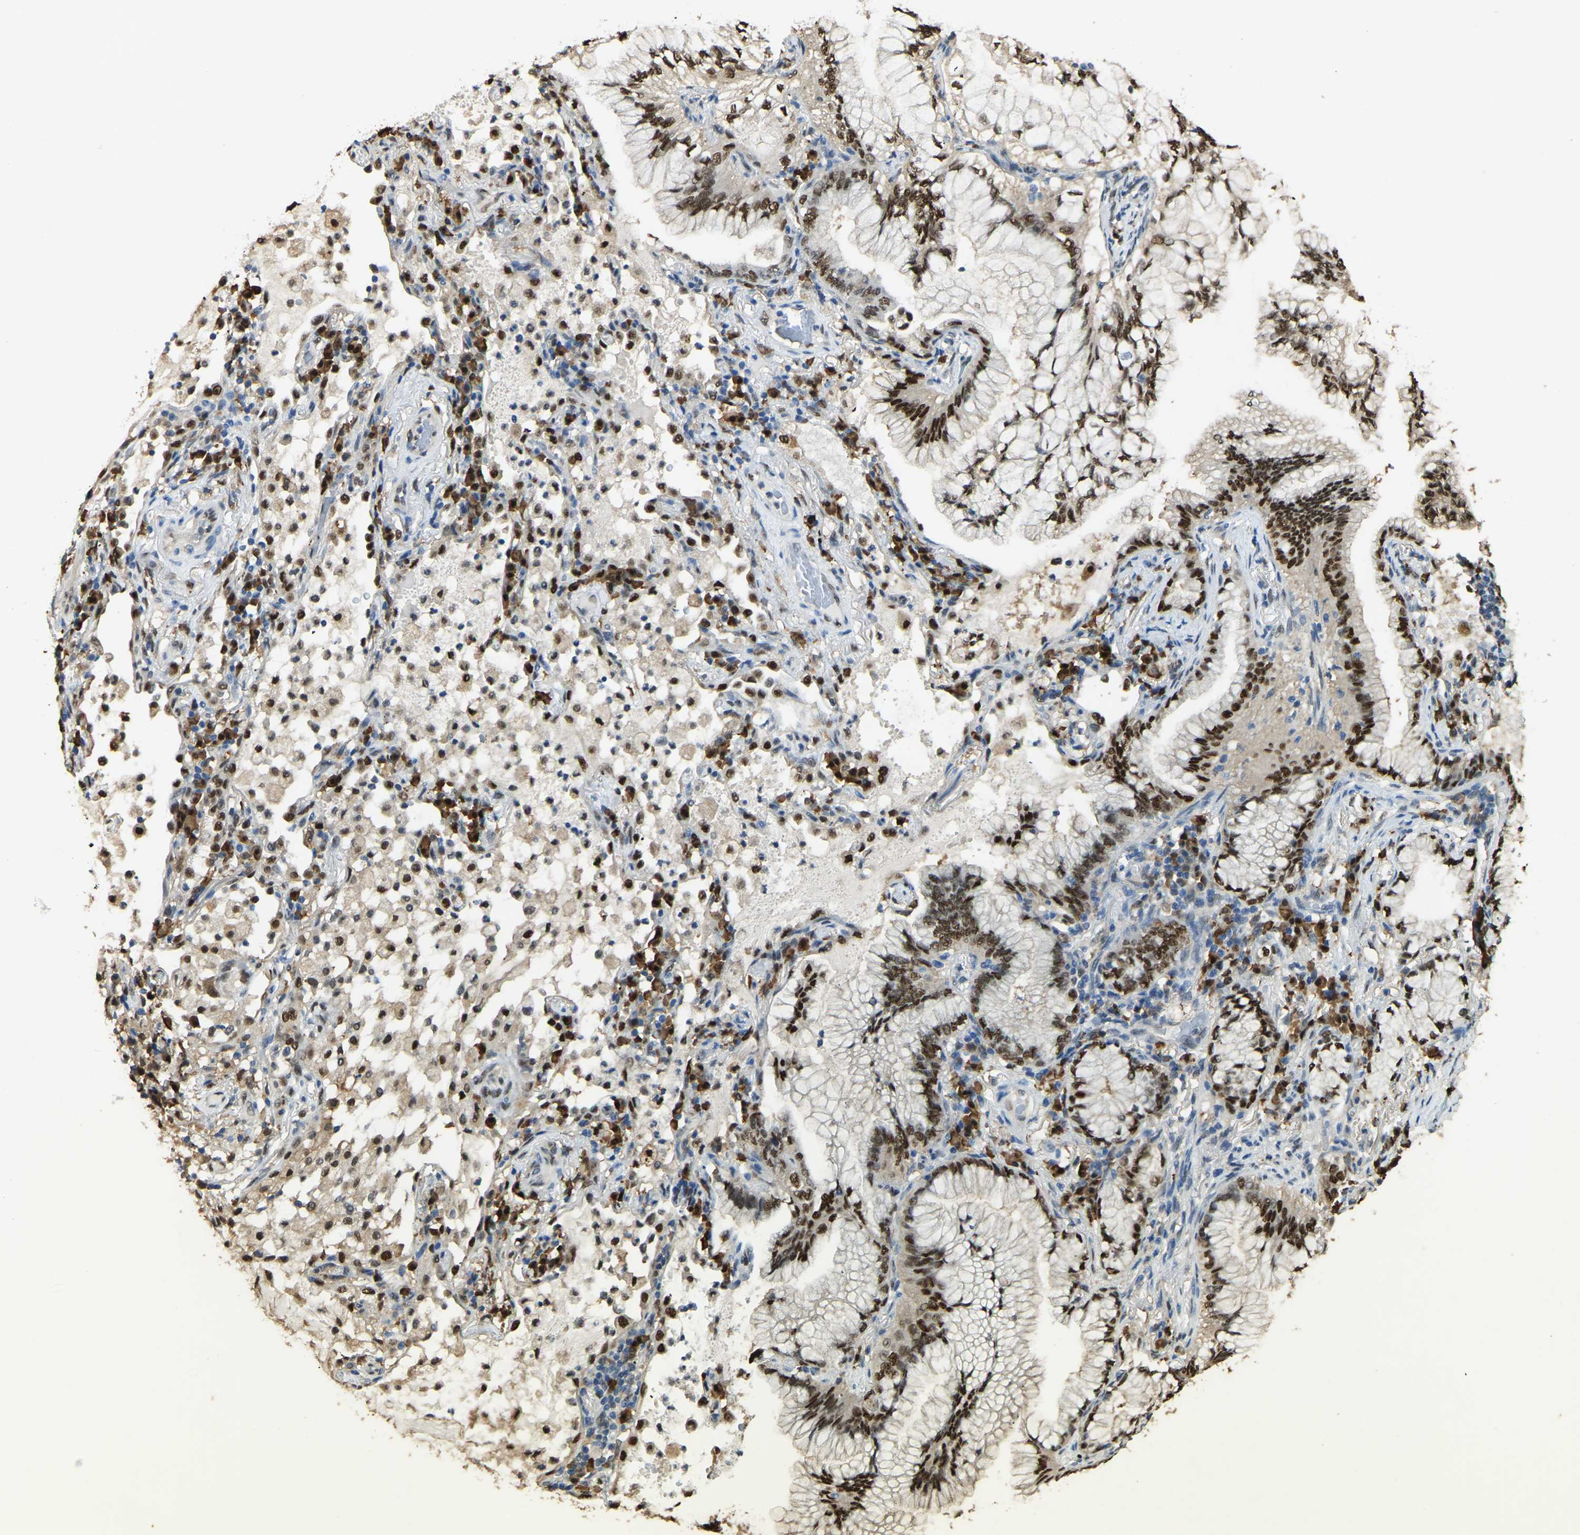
{"staining": {"intensity": "strong", "quantity": ">75%", "location": "nuclear"}, "tissue": "lung cancer", "cell_type": "Tumor cells", "image_type": "cancer", "snomed": [{"axis": "morphology", "description": "Adenocarcinoma, NOS"}, {"axis": "topography", "description": "Lung"}], "caption": "Immunohistochemical staining of human lung adenocarcinoma demonstrates high levels of strong nuclear protein expression in about >75% of tumor cells. Using DAB (3,3'-diaminobenzidine) (brown) and hematoxylin (blue) stains, captured at high magnification using brightfield microscopy.", "gene": "NANS", "patient": {"sex": "female", "age": 70}}